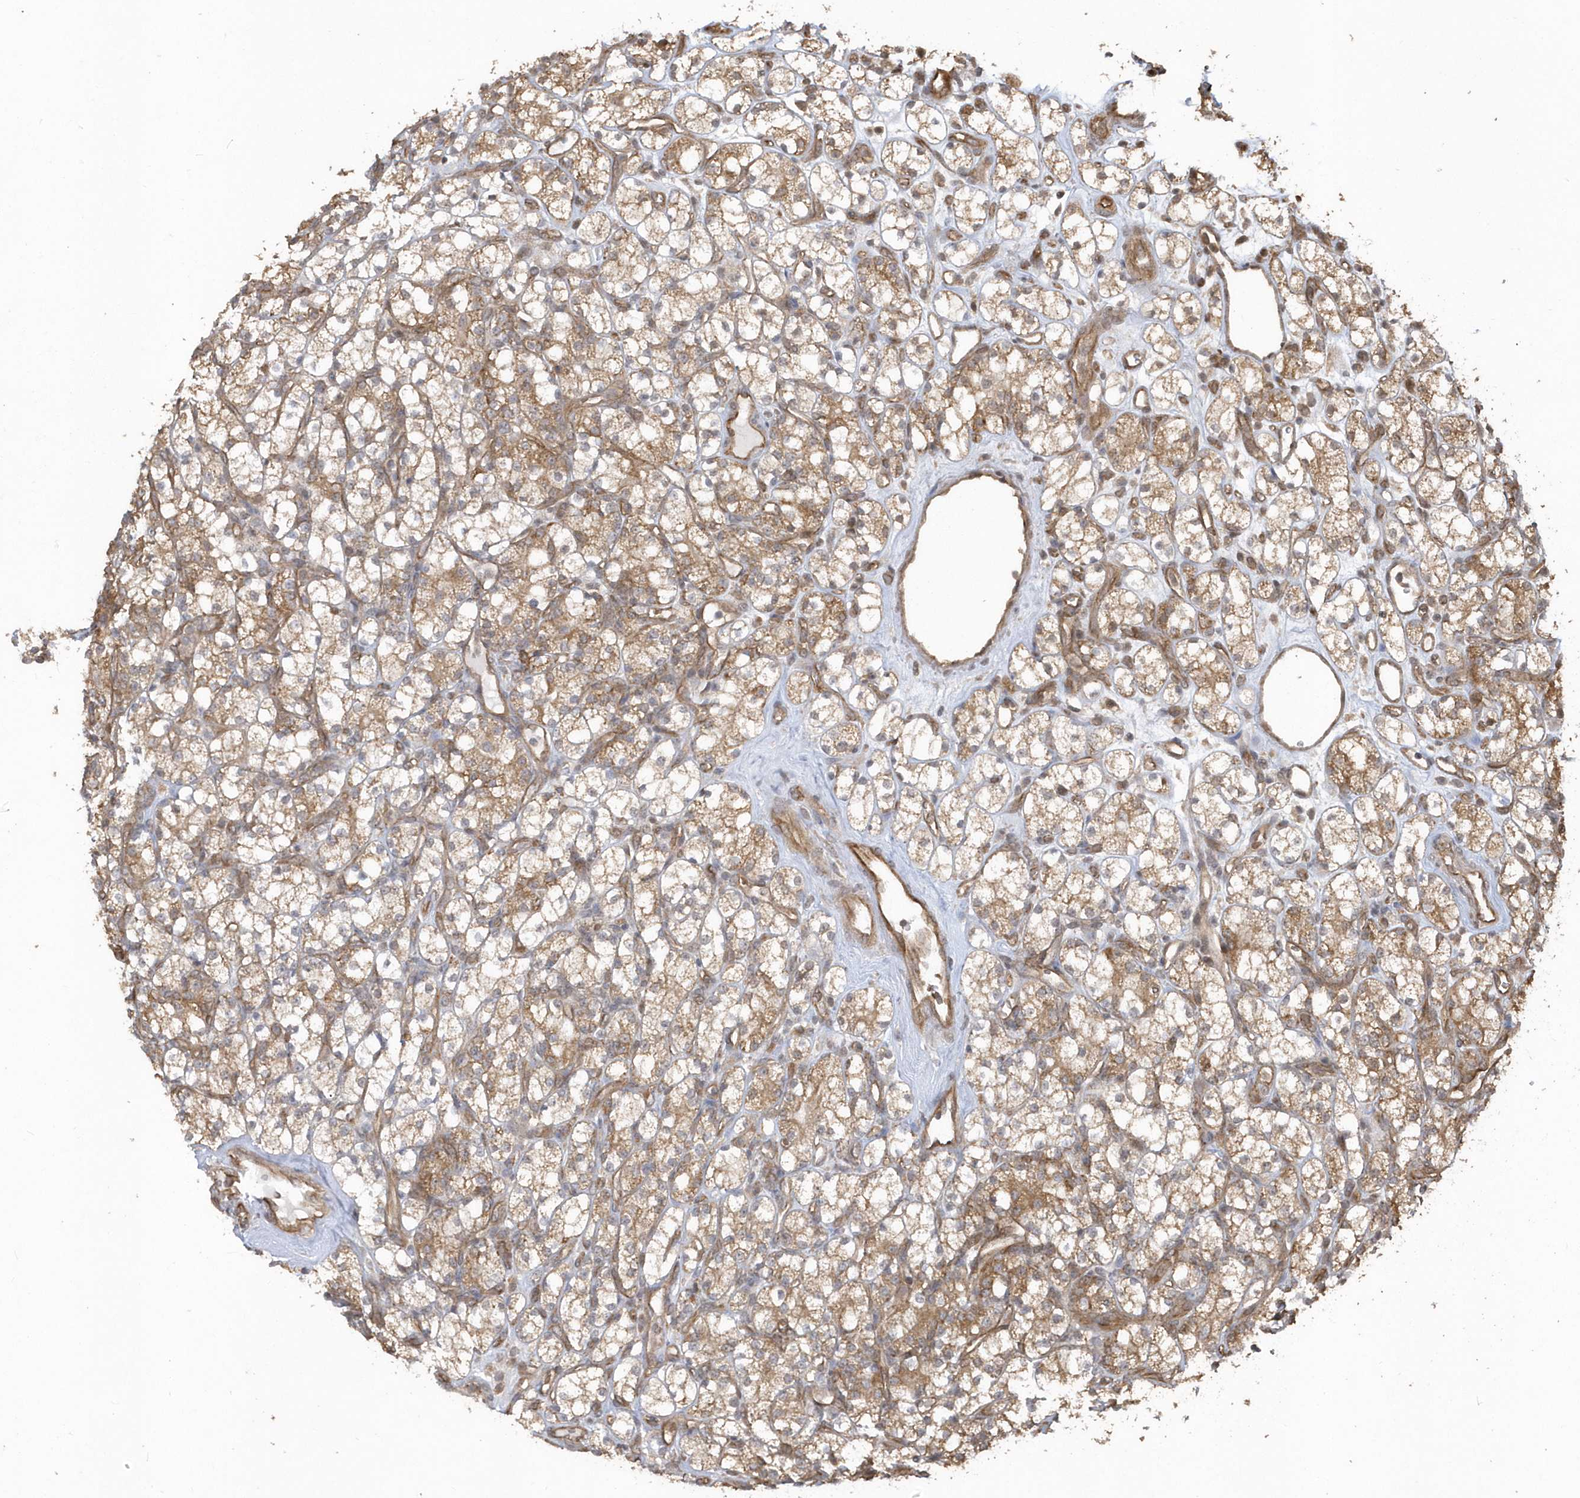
{"staining": {"intensity": "moderate", "quantity": ">75%", "location": "cytoplasmic/membranous"}, "tissue": "renal cancer", "cell_type": "Tumor cells", "image_type": "cancer", "snomed": [{"axis": "morphology", "description": "Adenocarcinoma, NOS"}, {"axis": "topography", "description": "Kidney"}], "caption": "Brown immunohistochemical staining in renal adenocarcinoma shows moderate cytoplasmic/membranous staining in approximately >75% of tumor cells. Using DAB (3,3'-diaminobenzidine) (brown) and hematoxylin (blue) stains, captured at high magnification using brightfield microscopy.", "gene": "HERPUD1", "patient": {"sex": "male", "age": 77}}